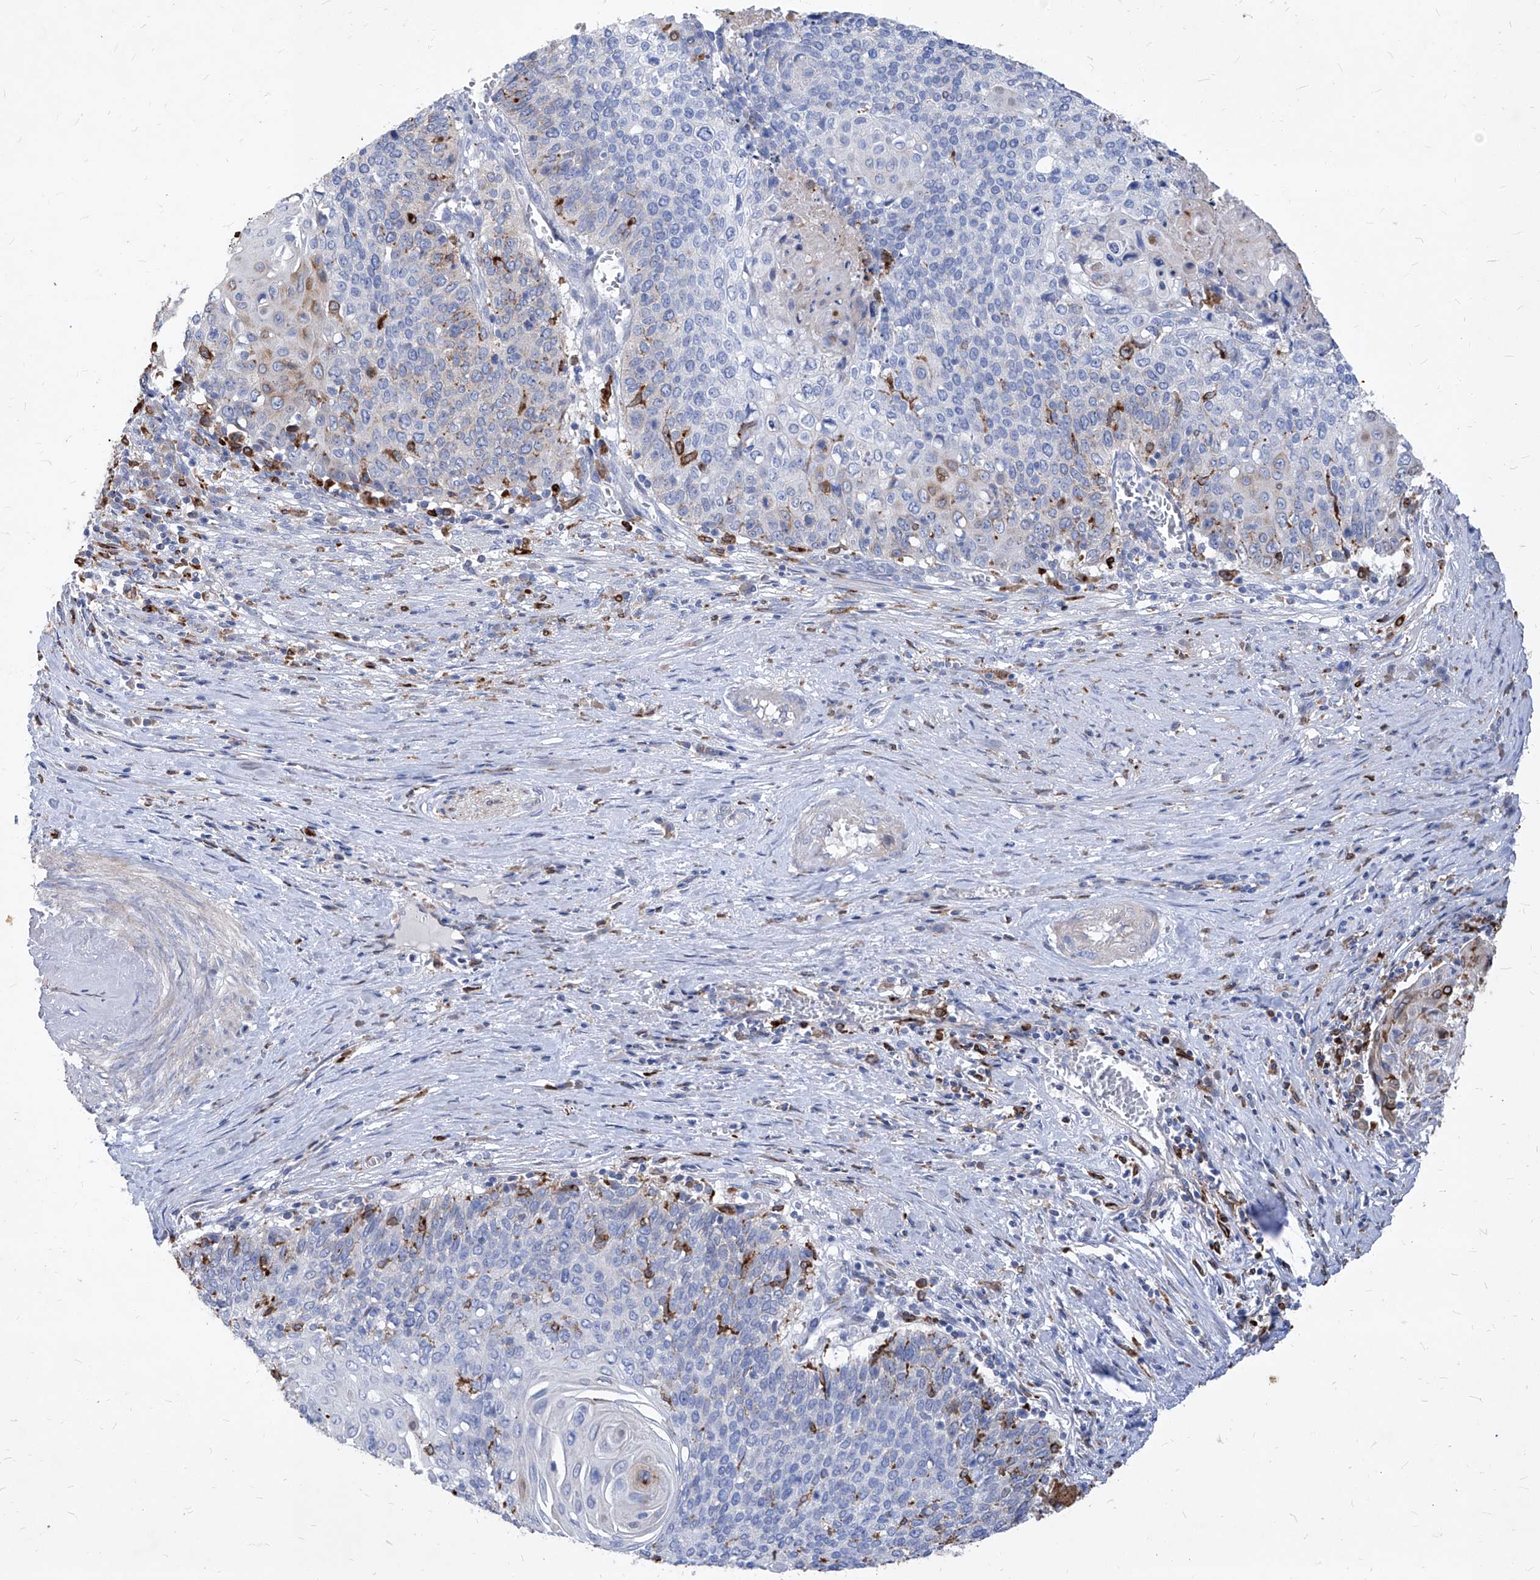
{"staining": {"intensity": "weak", "quantity": "<25%", "location": "cytoplasmic/membranous"}, "tissue": "cervical cancer", "cell_type": "Tumor cells", "image_type": "cancer", "snomed": [{"axis": "morphology", "description": "Squamous cell carcinoma, NOS"}, {"axis": "topography", "description": "Cervix"}], "caption": "The immunohistochemistry photomicrograph has no significant expression in tumor cells of cervical cancer (squamous cell carcinoma) tissue.", "gene": "UBOX5", "patient": {"sex": "female", "age": 39}}